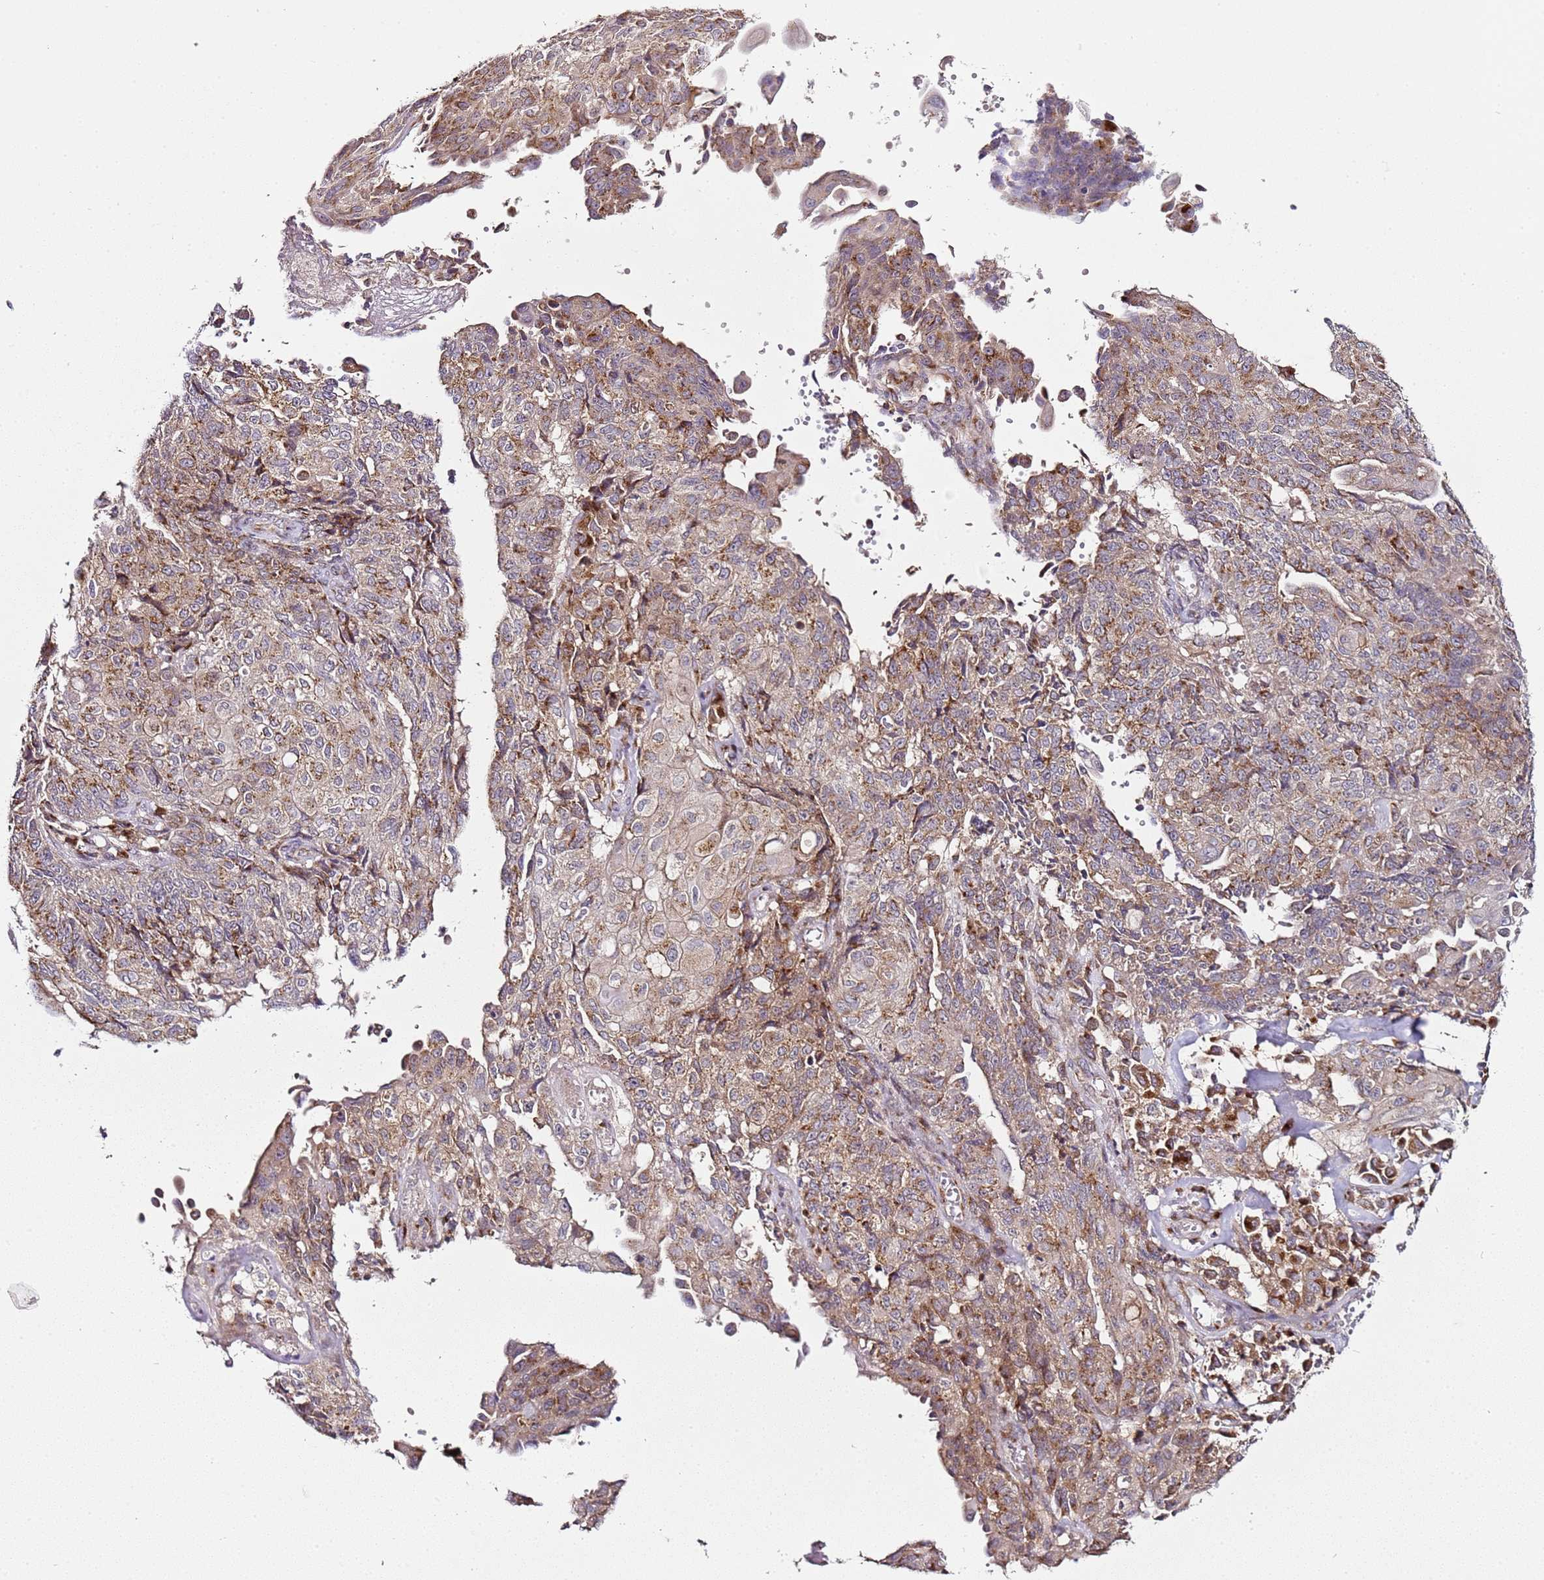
{"staining": {"intensity": "moderate", "quantity": "25%-75%", "location": "cytoplasmic/membranous"}, "tissue": "endometrial cancer", "cell_type": "Tumor cells", "image_type": "cancer", "snomed": [{"axis": "morphology", "description": "Adenocarcinoma, NOS"}, {"axis": "topography", "description": "Endometrium"}], "caption": "The photomicrograph exhibits immunohistochemical staining of endometrial adenocarcinoma. There is moderate cytoplasmic/membranous positivity is present in approximately 25%-75% of tumor cells. (brown staining indicates protein expression, while blue staining denotes nuclei).", "gene": "MRPL49", "patient": {"sex": "female", "age": 32}}